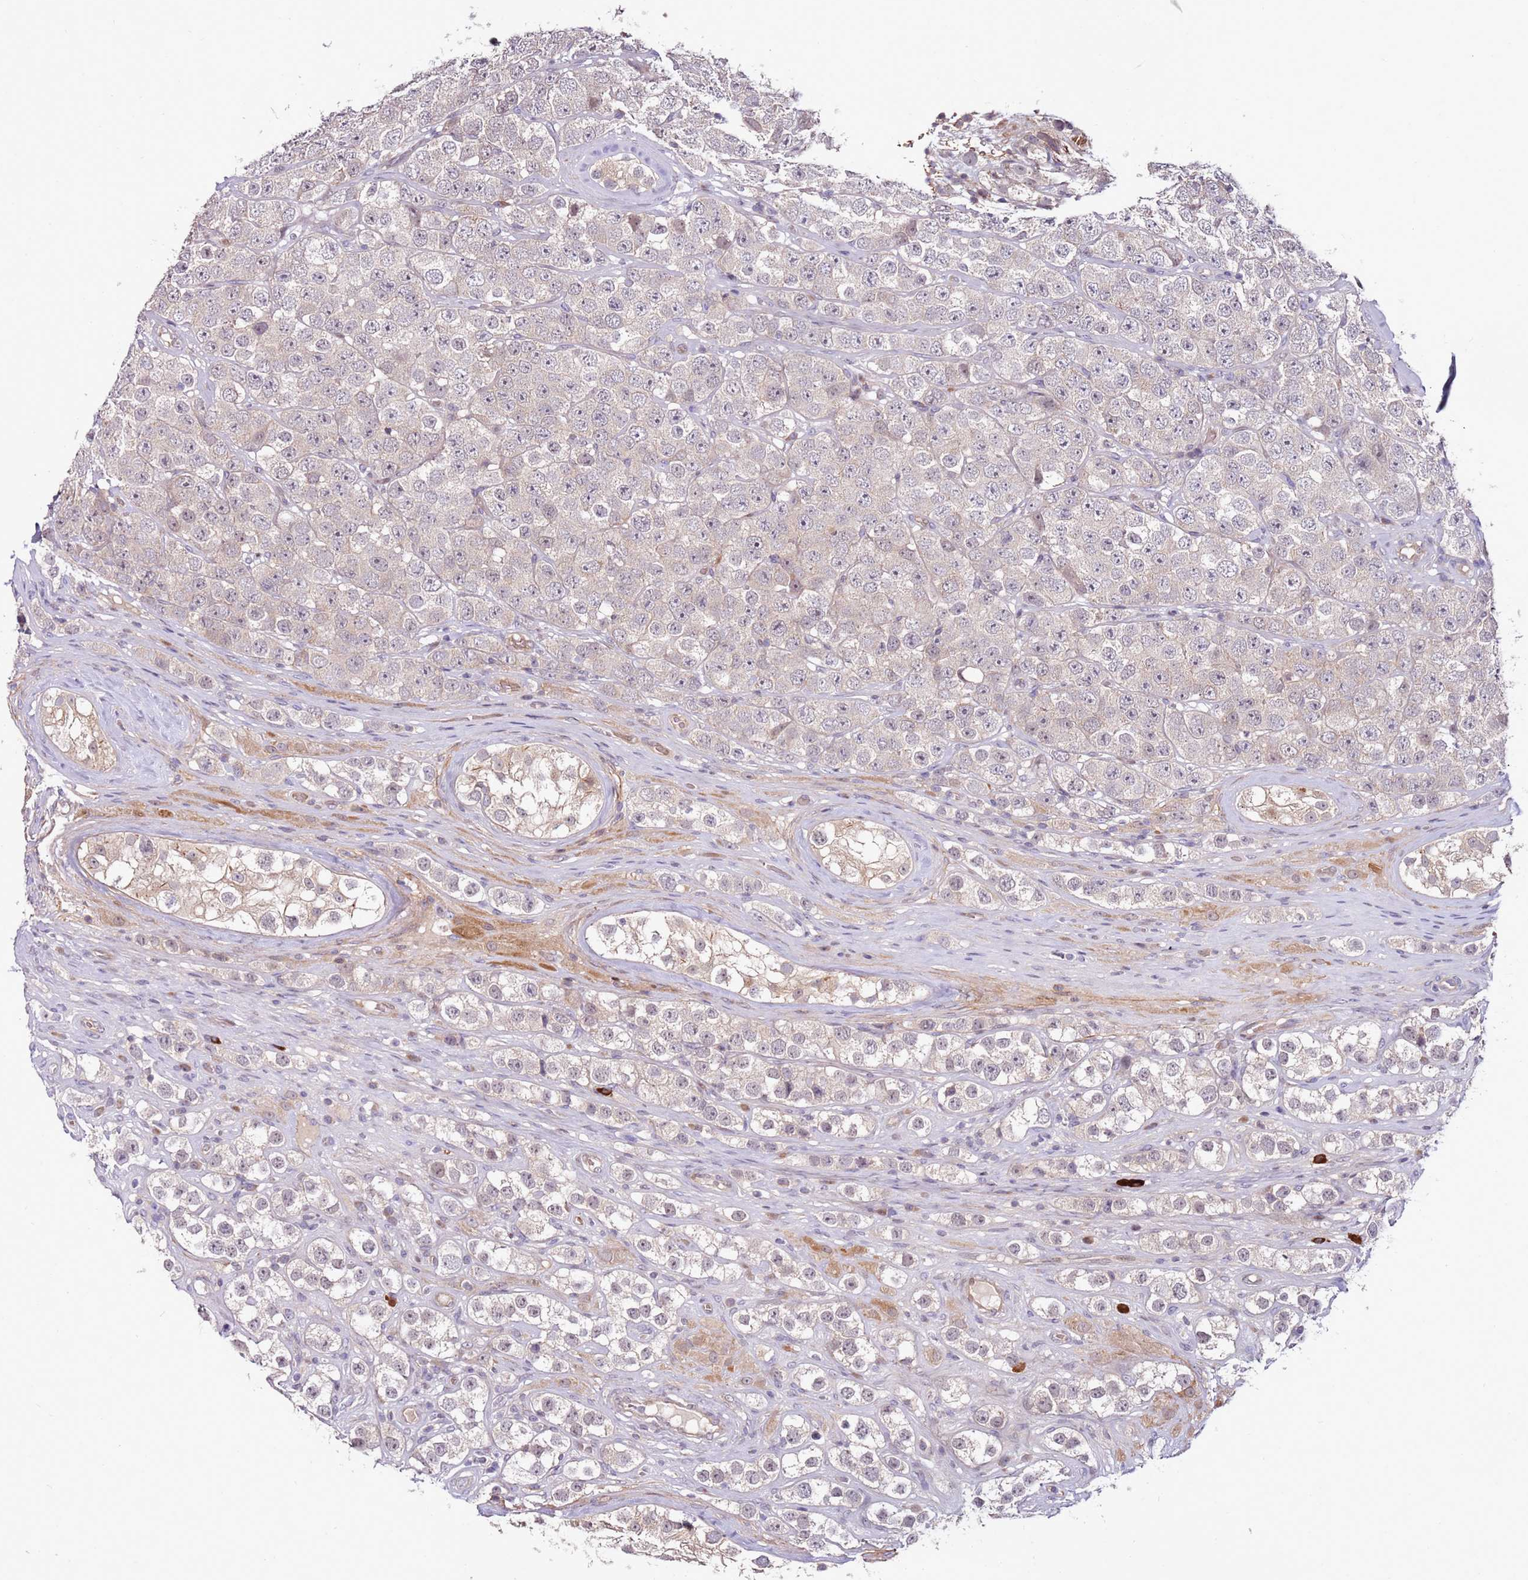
{"staining": {"intensity": "negative", "quantity": "none", "location": "none"}, "tissue": "testis cancer", "cell_type": "Tumor cells", "image_type": "cancer", "snomed": [{"axis": "morphology", "description": "Seminoma, NOS"}, {"axis": "topography", "description": "Testis"}], "caption": "Testis seminoma was stained to show a protein in brown. There is no significant expression in tumor cells. (DAB (3,3'-diaminobenzidine) immunohistochemistry (IHC), high magnification).", "gene": "MTG2", "patient": {"sex": "male", "age": 28}}